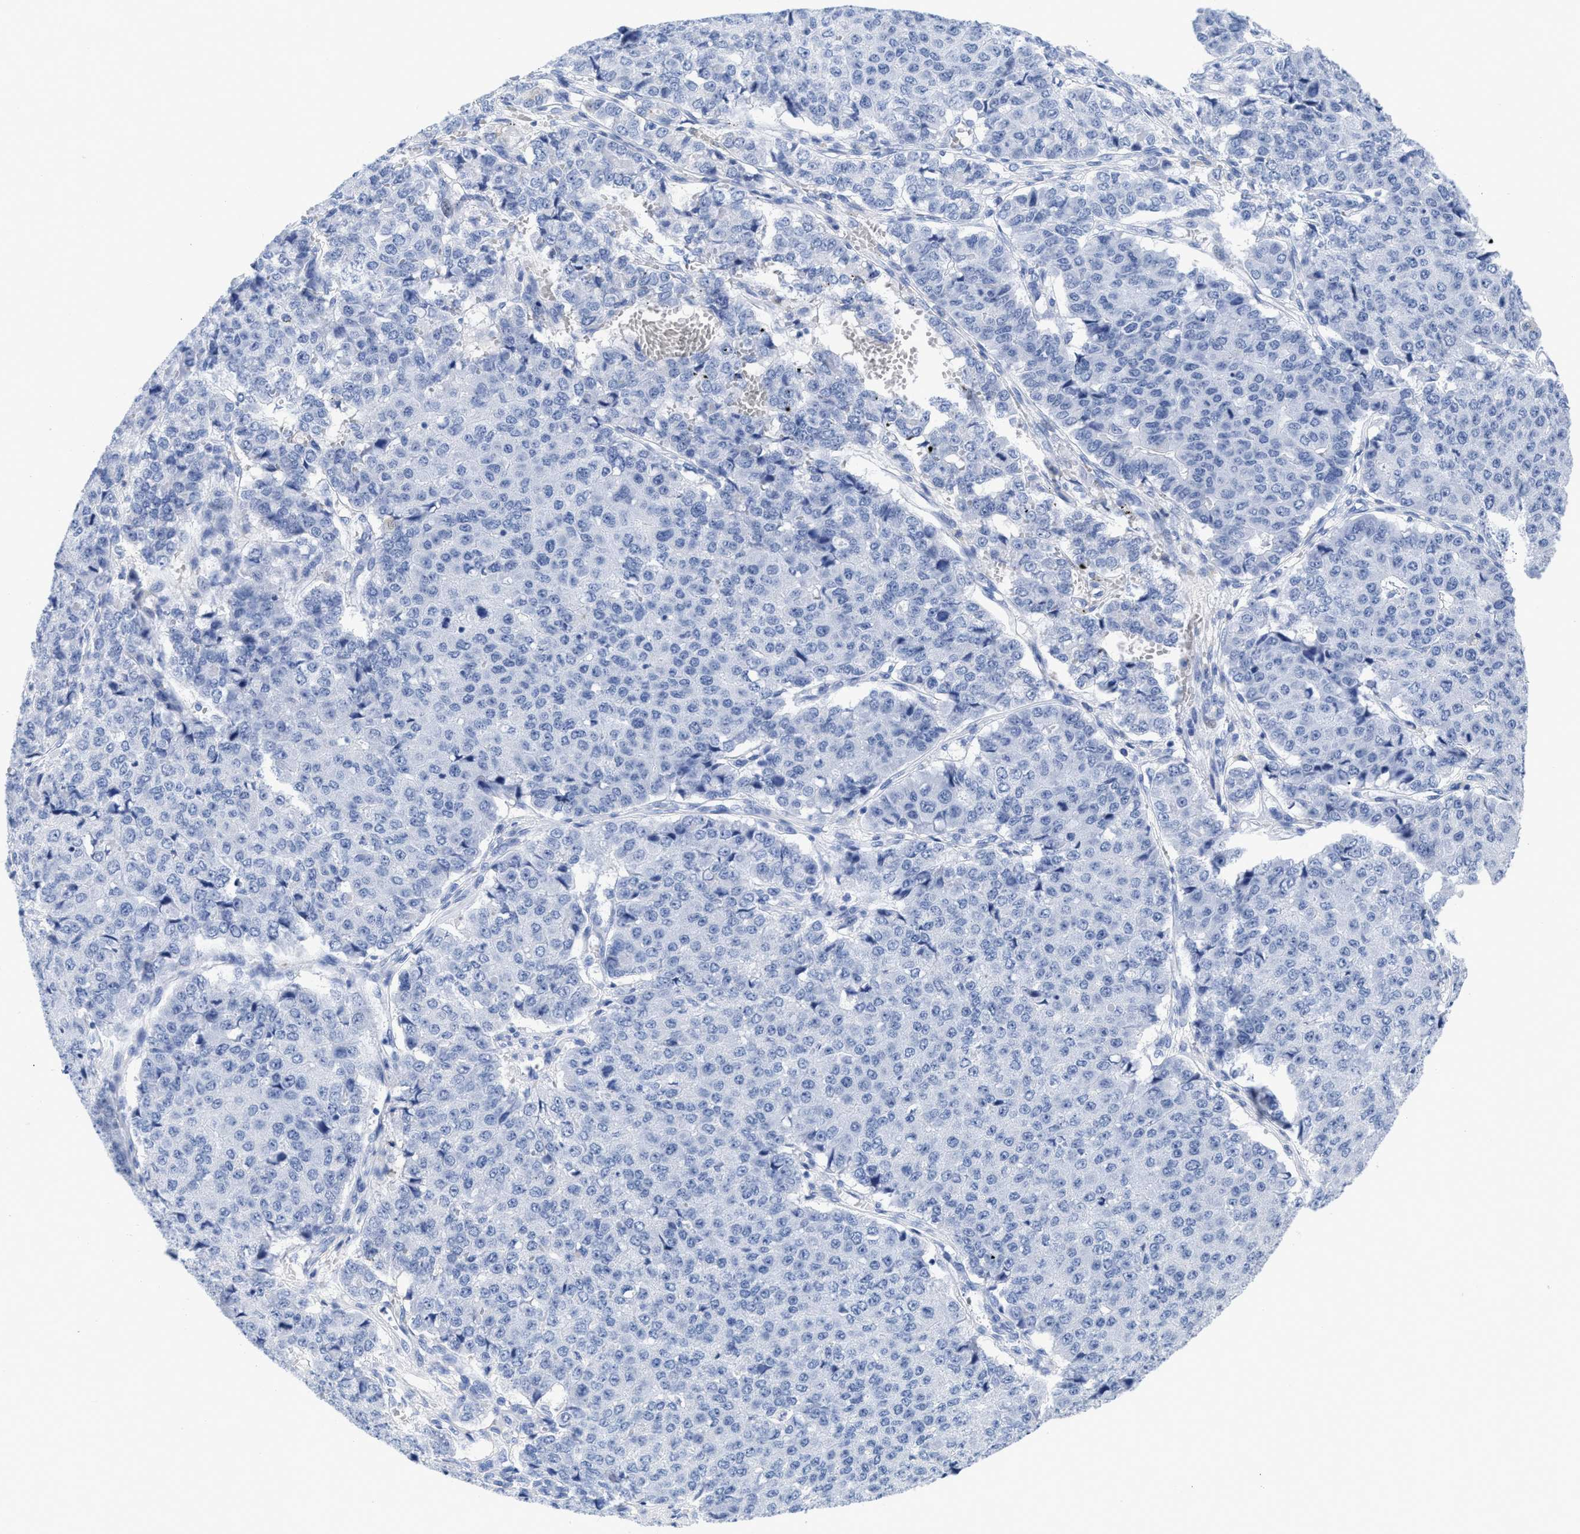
{"staining": {"intensity": "negative", "quantity": "none", "location": "none"}, "tissue": "pancreatic cancer", "cell_type": "Tumor cells", "image_type": "cancer", "snomed": [{"axis": "morphology", "description": "Adenocarcinoma, NOS"}, {"axis": "topography", "description": "Pancreas"}], "caption": "High power microscopy image of an IHC photomicrograph of adenocarcinoma (pancreatic), revealing no significant expression in tumor cells.", "gene": "DUSP26", "patient": {"sex": "male", "age": 50}}